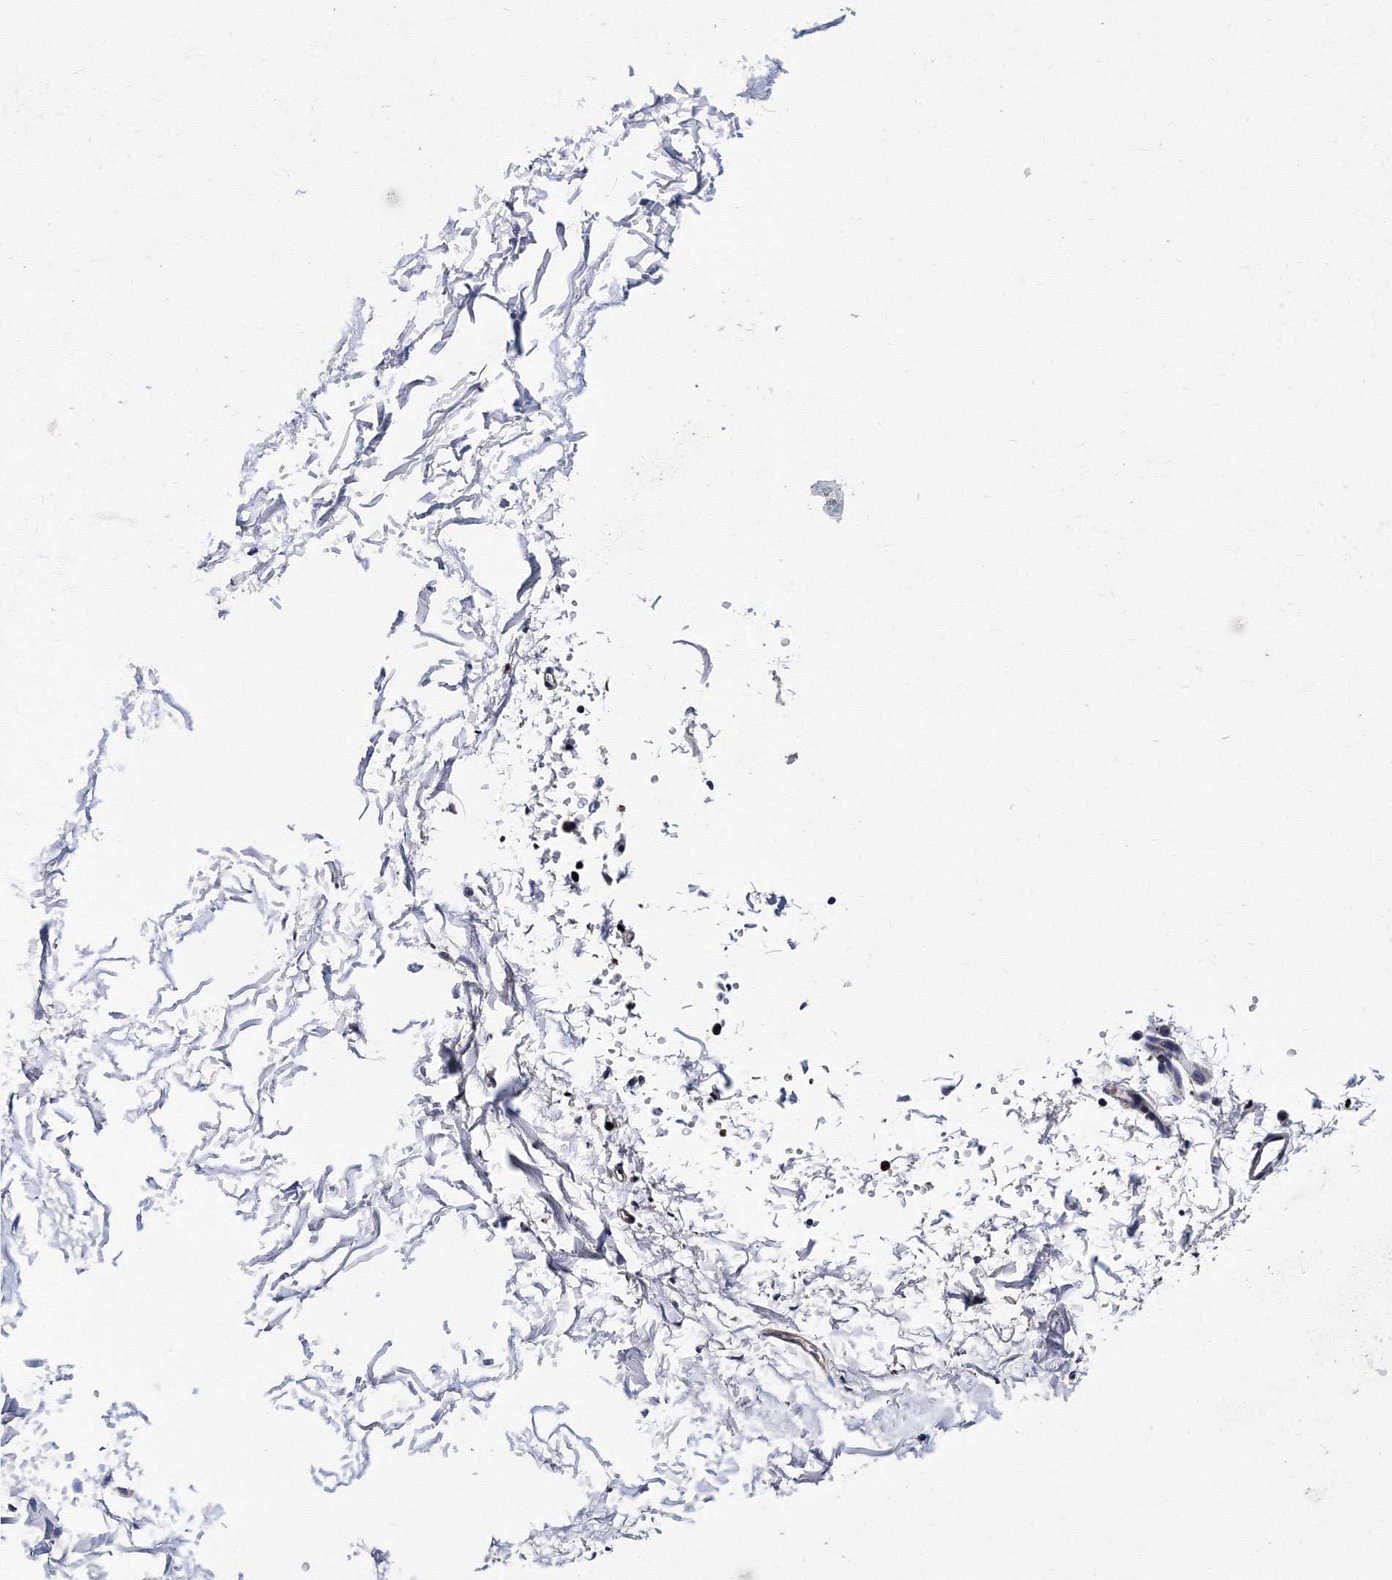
{"staining": {"intensity": "negative", "quantity": "none", "location": "none"}, "tissue": "adipose tissue", "cell_type": "Adipocytes", "image_type": "normal", "snomed": [{"axis": "morphology", "description": "Normal tissue, NOS"}, {"axis": "topography", "description": "Cartilage tissue"}, {"axis": "topography", "description": "Bronchus"}], "caption": "IHC micrograph of unremarkable adipose tissue: human adipose tissue stained with DAB (3,3'-diaminobenzidine) exhibits no significant protein staining in adipocytes.", "gene": "PHYKPL", "patient": {"sex": "female", "age": 73}}